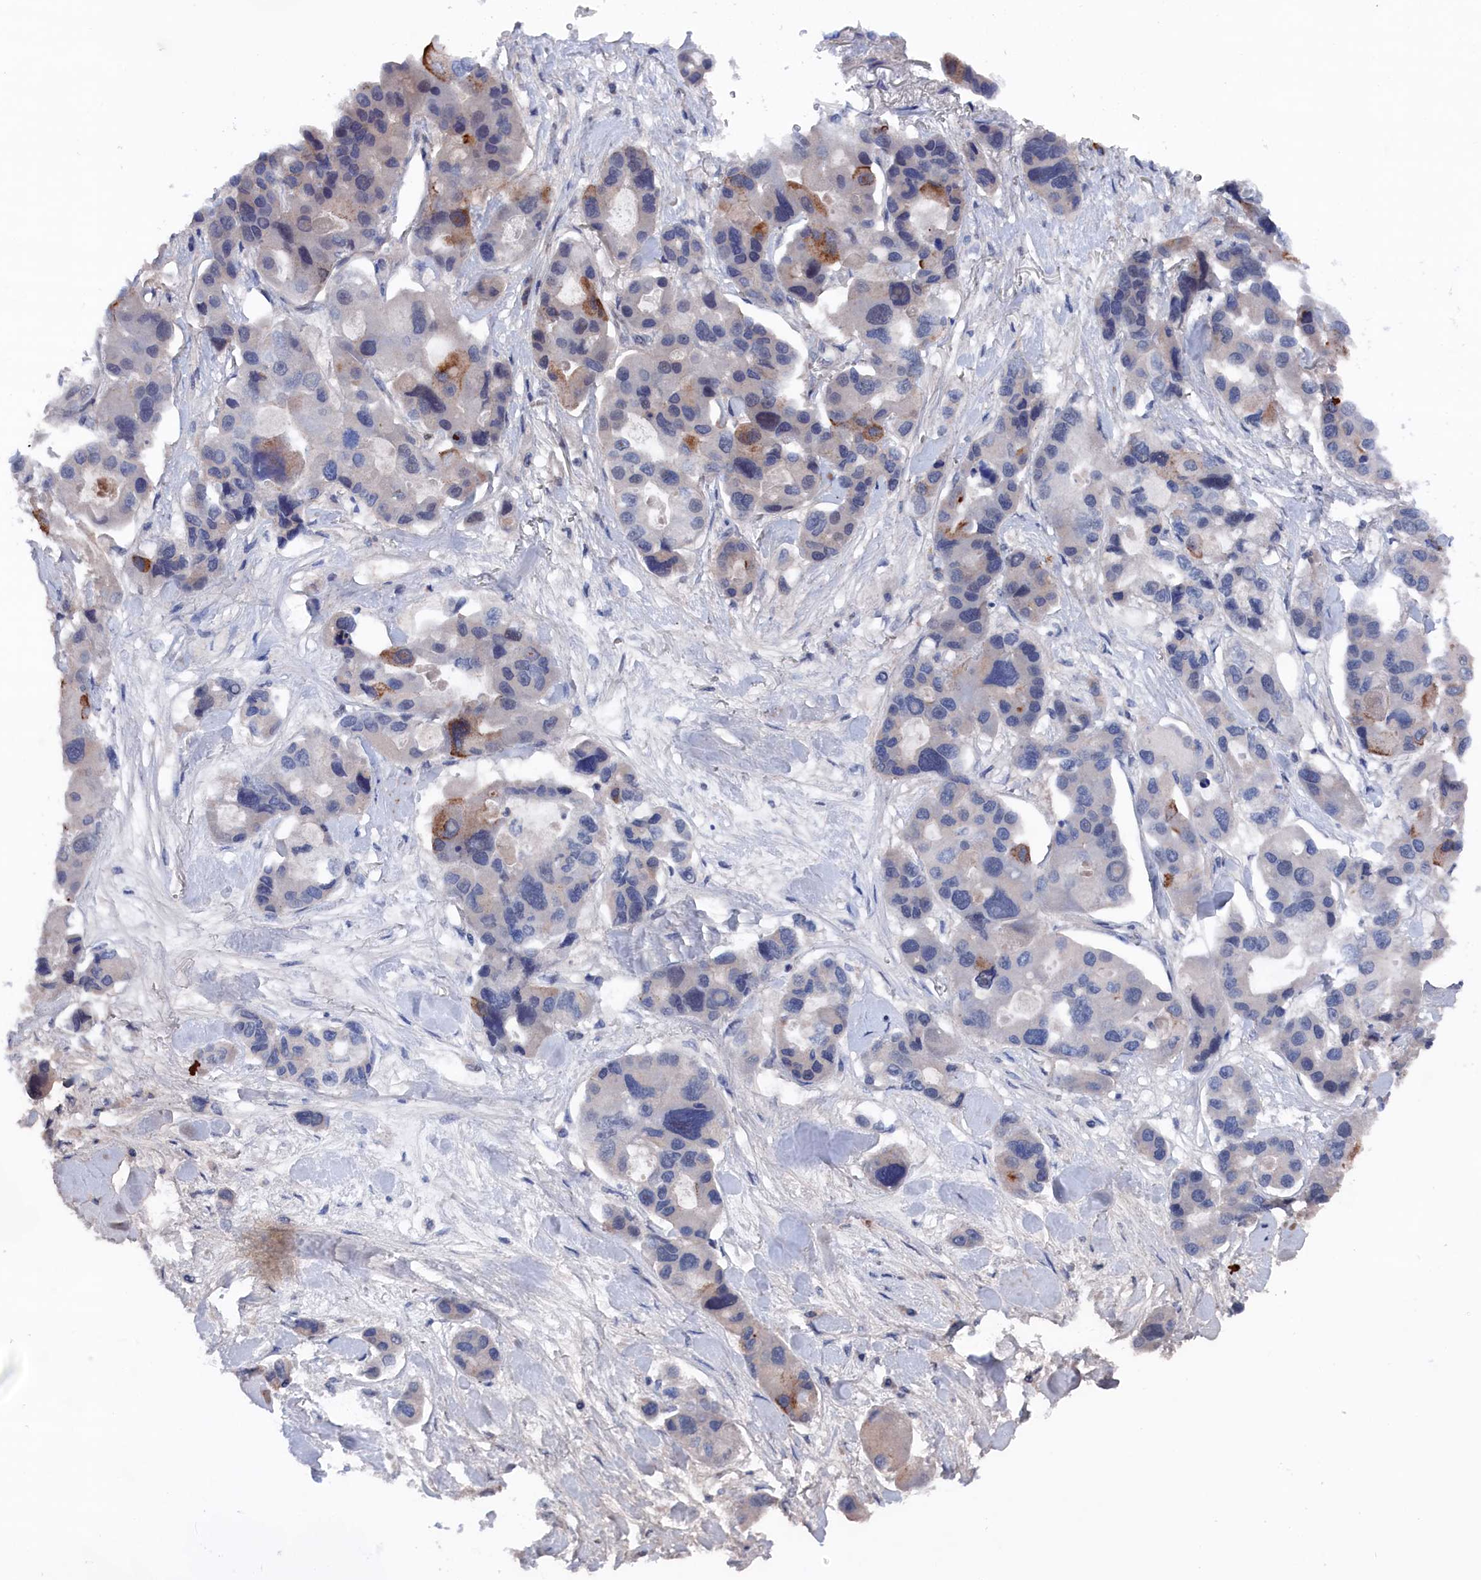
{"staining": {"intensity": "moderate", "quantity": "<25%", "location": "cytoplasmic/membranous"}, "tissue": "lung cancer", "cell_type": "Tumor cells", "image_type": "cancer", "snomed": [{"axis": "morphology", "description": "Adenocarcinoma, NOS"}, {"axis": "topography", "description": "Lung"}], "caption": "IHC staining of lung cancer (adenocarcinoma), which reveals low levels of moderate cytoplasmic/membranous expression in about <25% of tumor cells indicating moderate cytoplasmic/membranous protein staining. The staining was performed using DAB (brown) for protein detection and nuclei were counterstained in hematoxylin (blue).", "gene": "MARCHF3", "patient": {"sex": "female", "age": 54}}